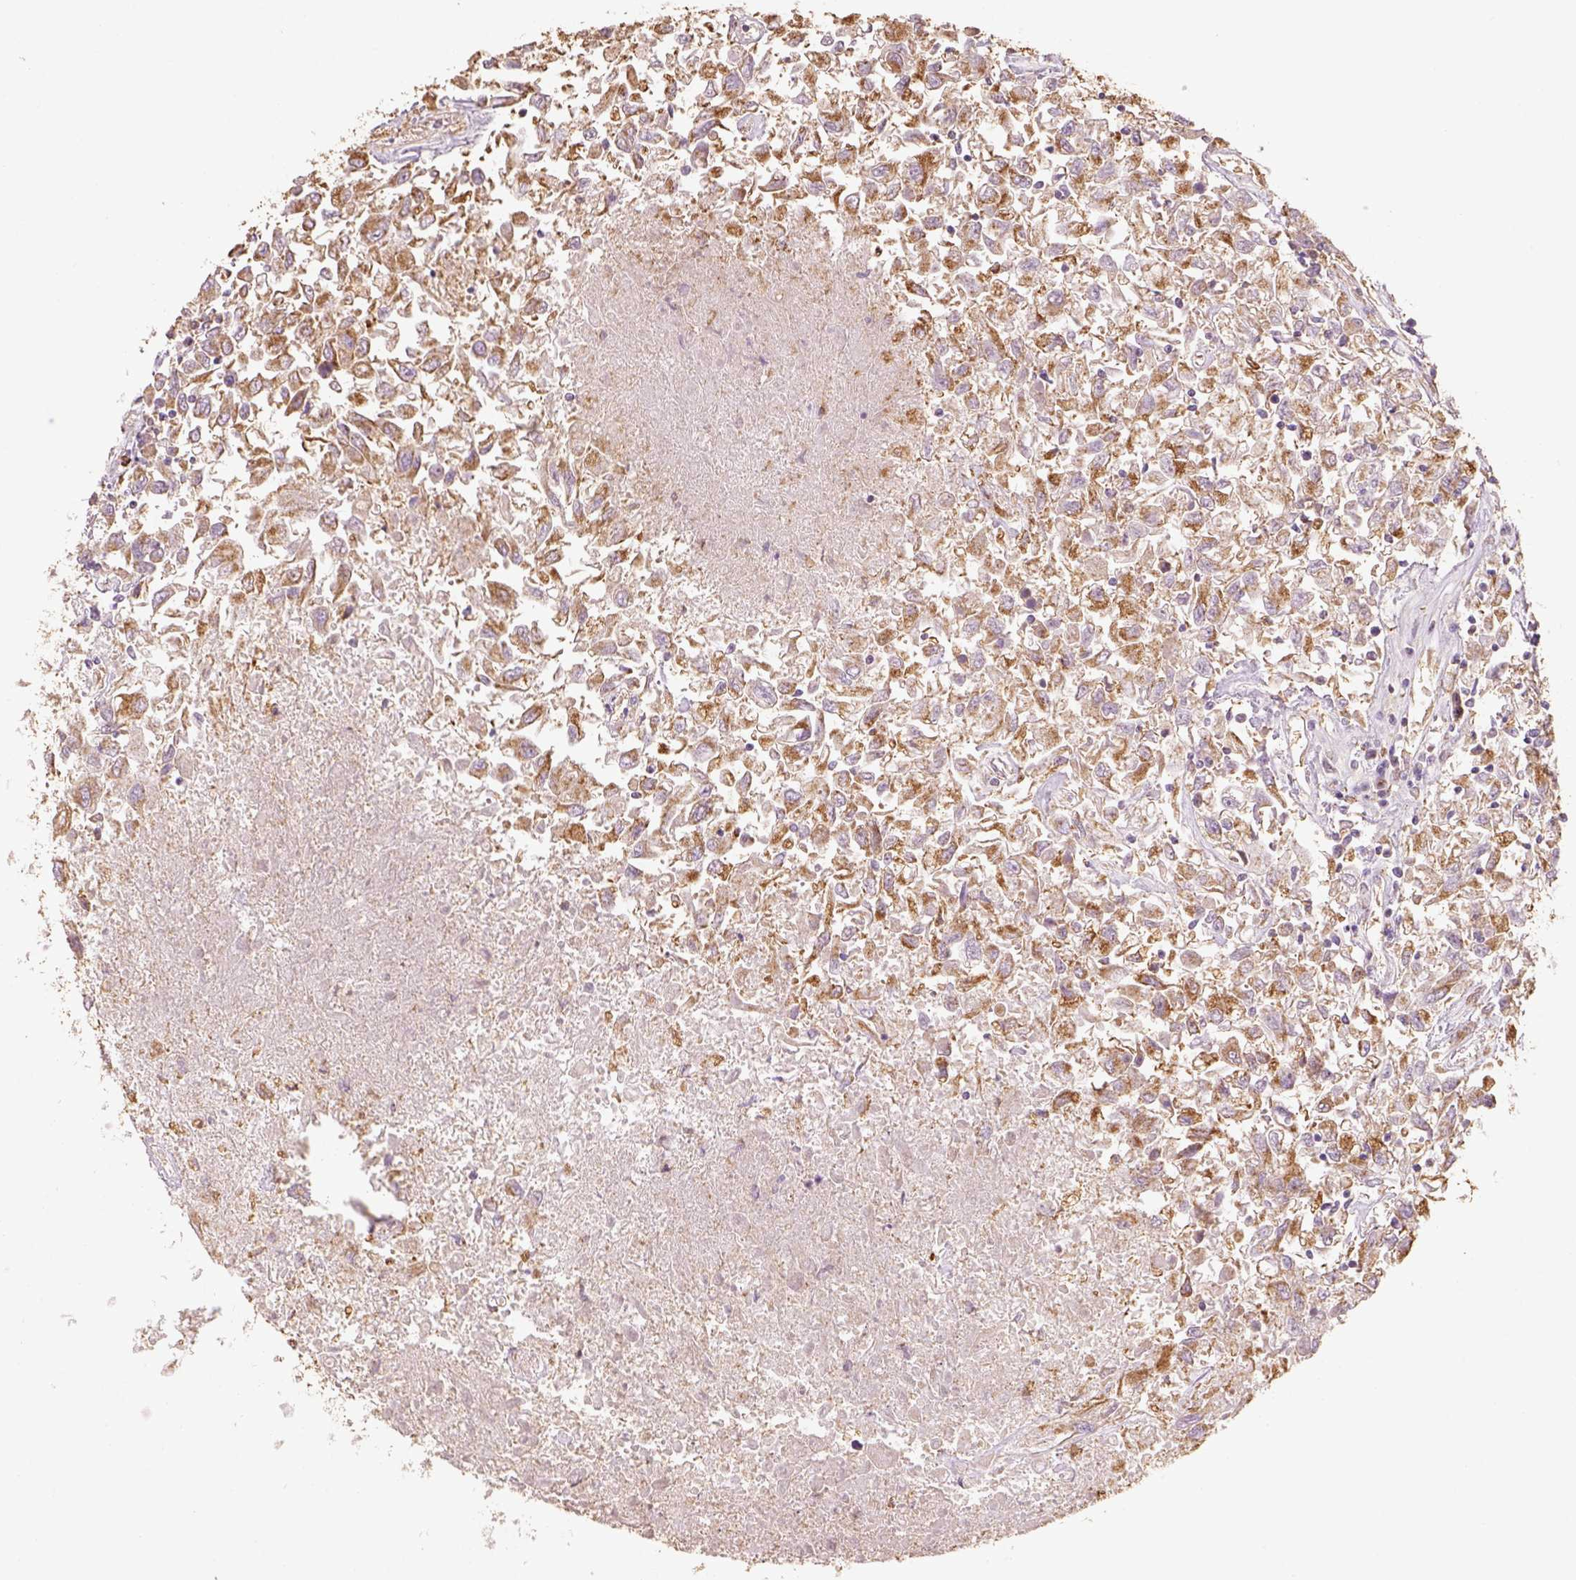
{"staining": {"intensity": "strong", "quantity": ">75%", "location": "cytoplasmic/membranous"}, "tissue": "renal cancer", "cell_type": "Tumor cells", "image_type": "cancer", "snomed": [{"axis": "morphology", "description": "Adenocarcinoma, NOS"}, {"axis": "topography", "description": "Kidney"}], "caption": "Human renal adenocarcinoma stained for a protein (brown) displays strong cytoplasmic/membranous positive positivity in approximately >75% of tumor cells.", "gene": "AP2B1", "patient": {"sex": "female", "age": 76}}